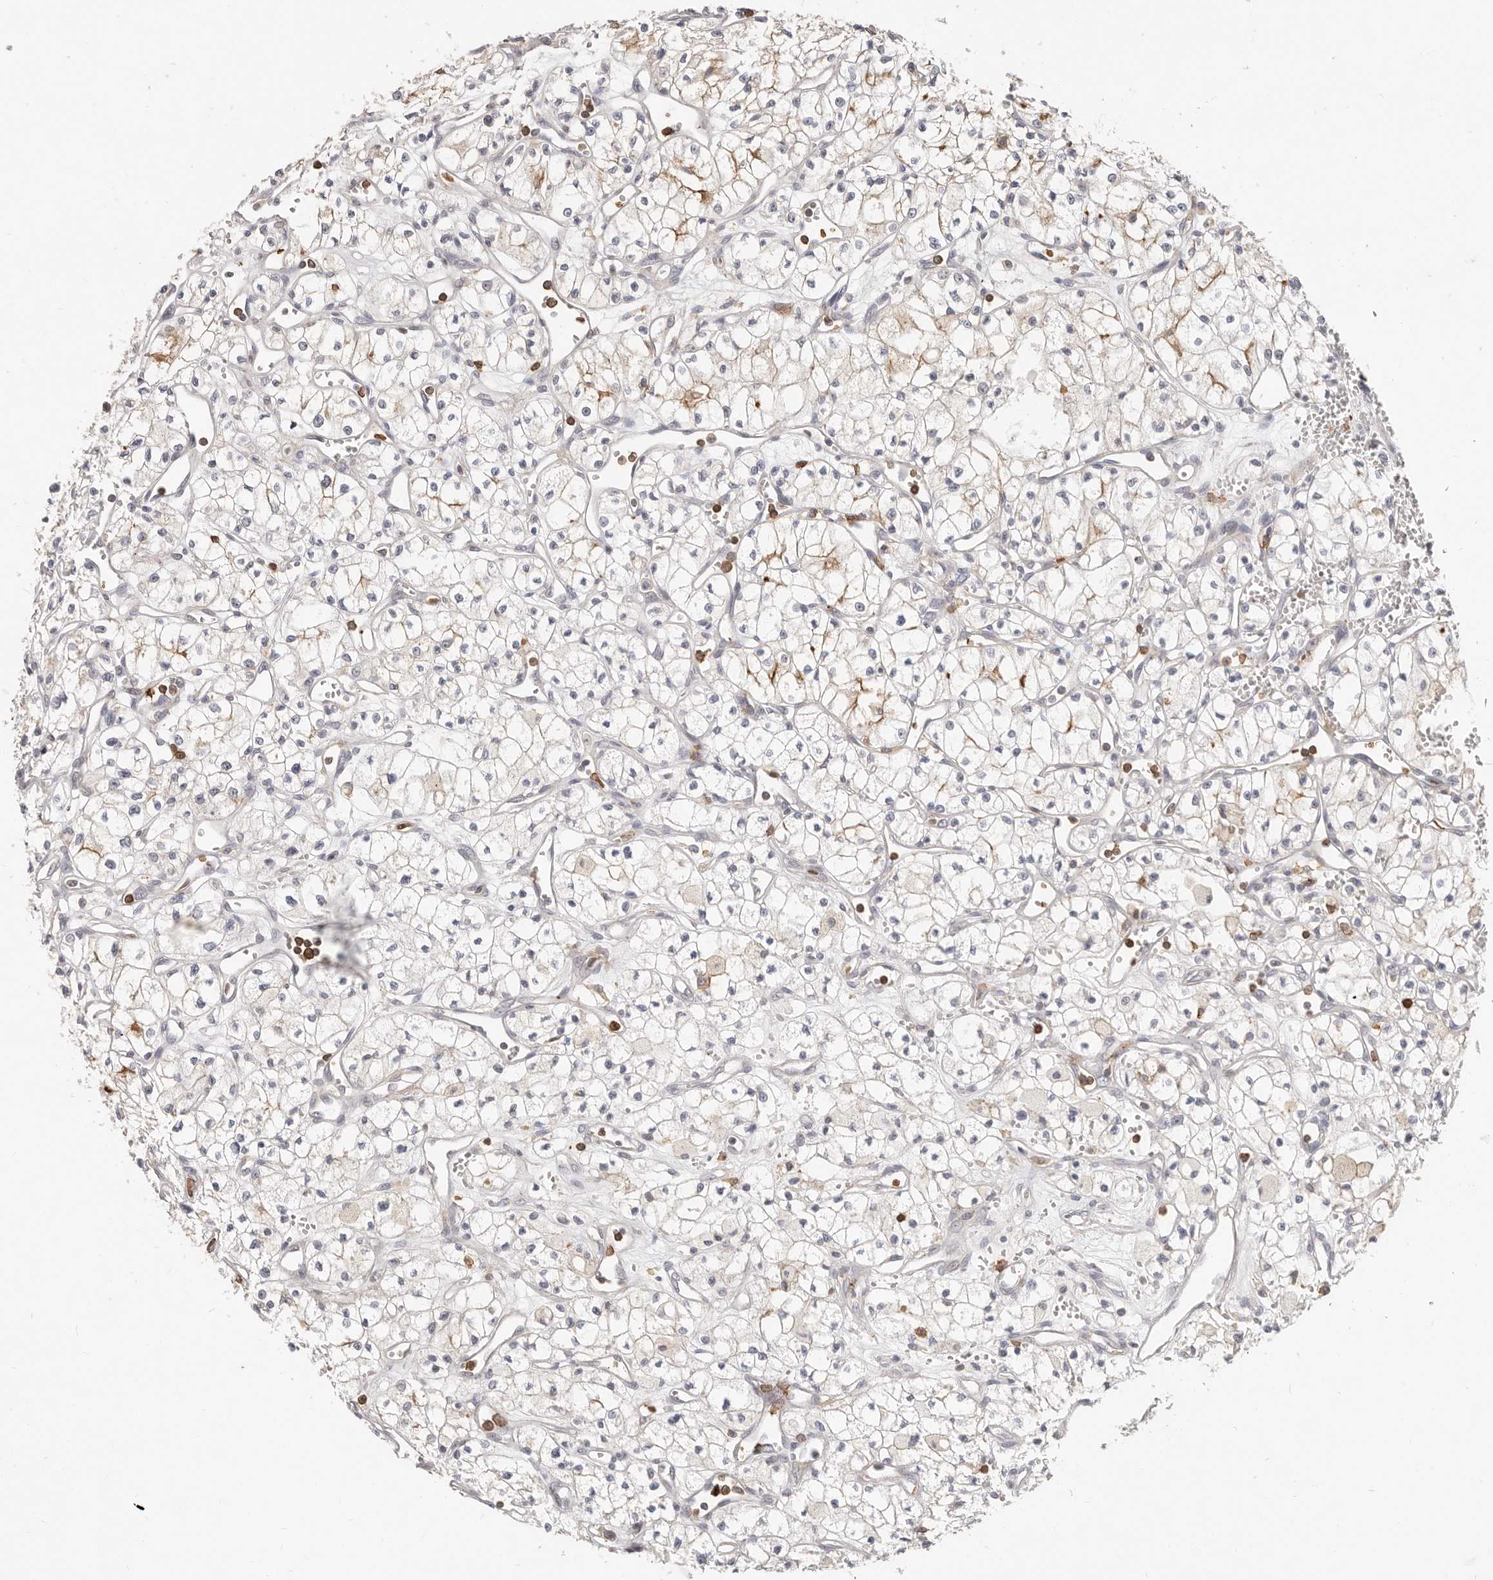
{"staining": {"intensity": "moderate", "quantity": "25%-75%", "location": "cytoplasmic/membranous"}, "tissue": "renal cancer", "cell_type": "Tumor cells", "image_type": "cancer", "snomed": [{"axis": "morphology", "description": "Adenocarcinoma, NOS"}, {"axis": "topography", "description": "Kidney"}], "caption": "Immunohistochemistry histopathology image of neoplastic tissue: human renal adenocarcinoma stained using immunohistochemistry (IHC) reveals medium levels of moderate protein expression localized specifically in the cytoplasmic/membranous of tumor cells, appearing as a cytoplasmic/membranous brown color.", "gene": "TMEM63B", "patient": {"sex": "male", "age": 59}}